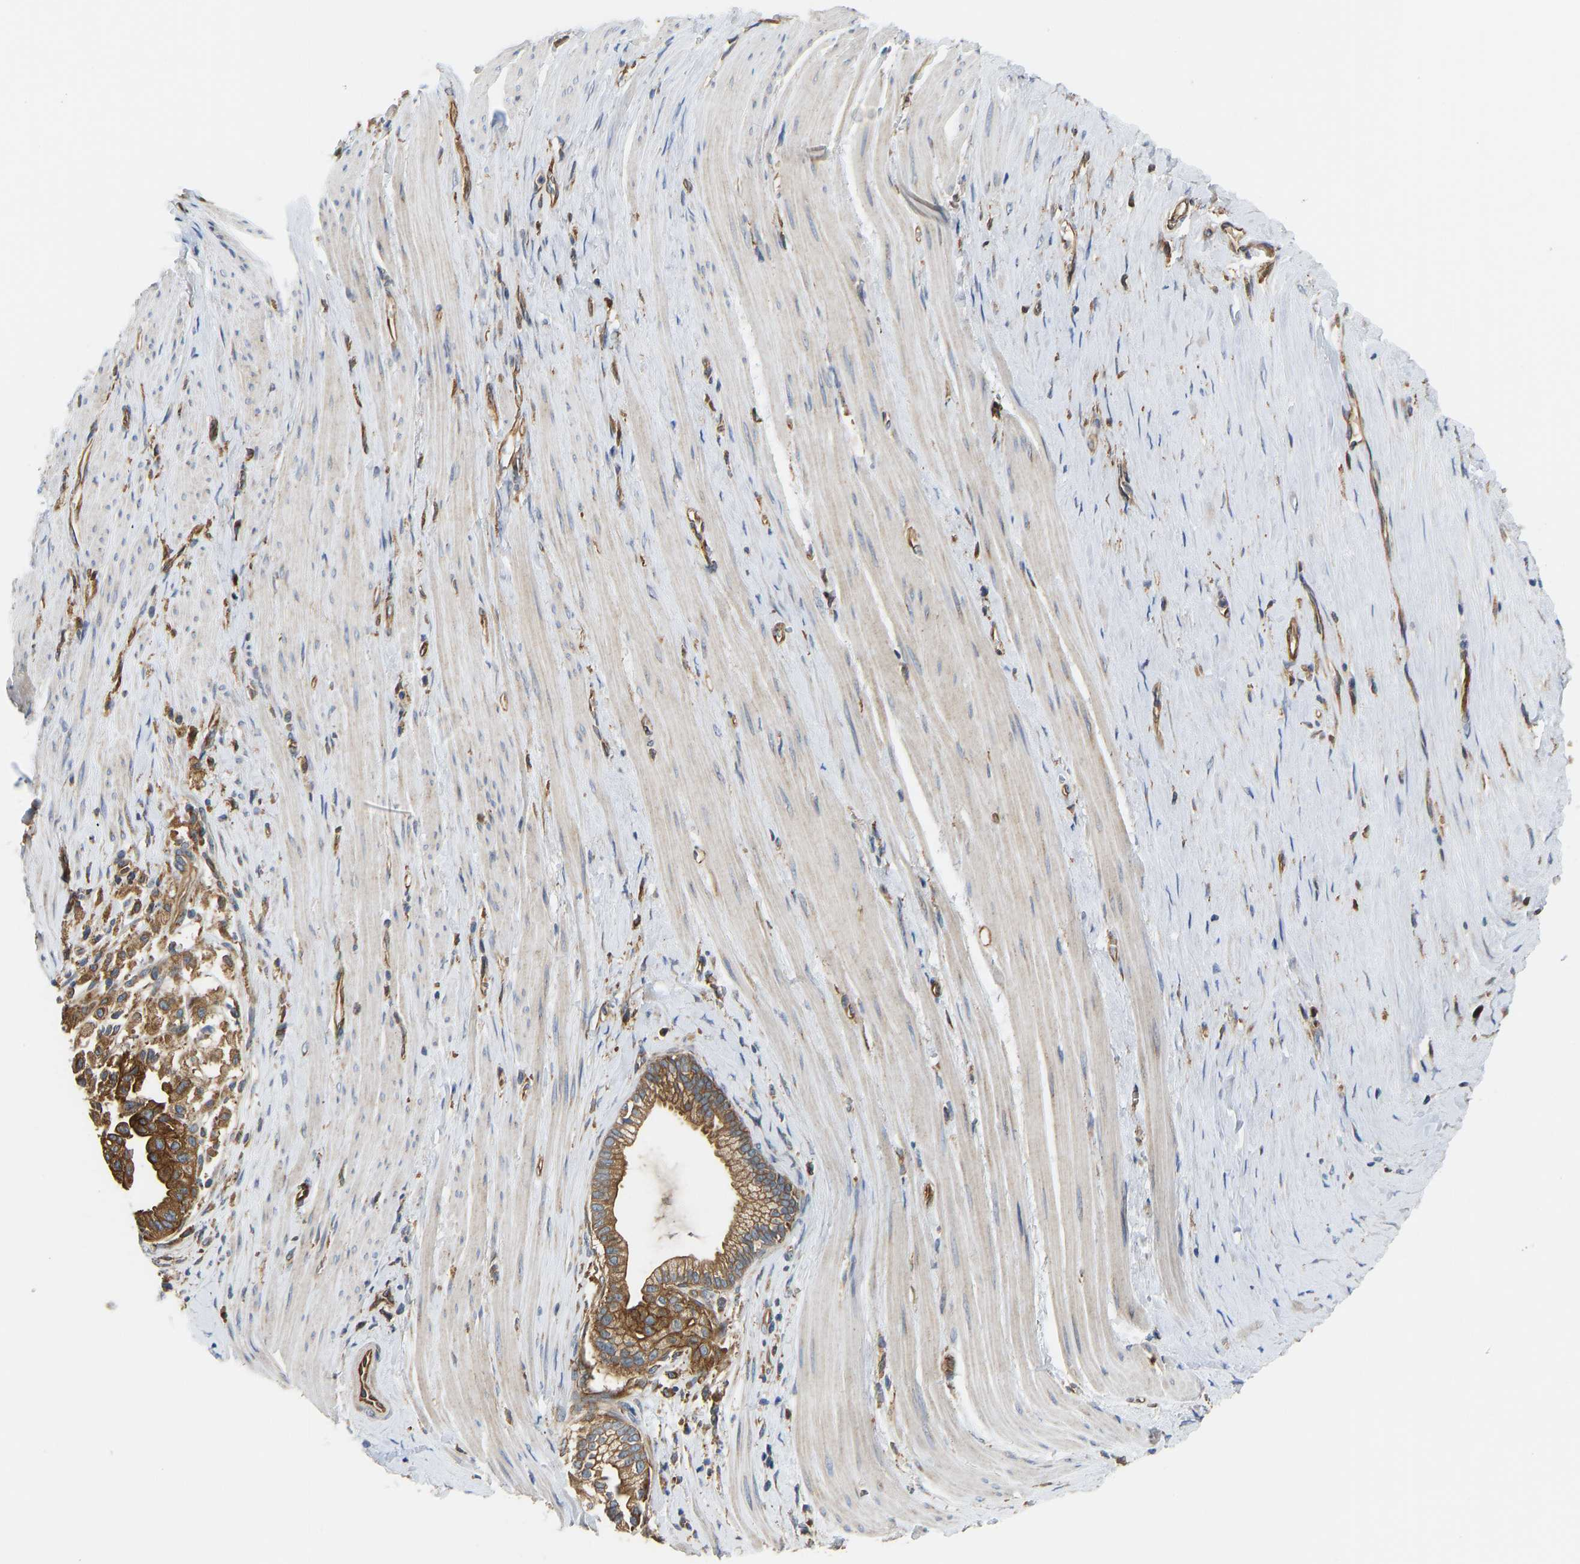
{"staining": {"intensity": "moderate", "quantity": ">75%", "location": "cytoplasmic/membranous"}, "tissue": "pancreatic cancer", "cell_type": "Tumor cells", "image_type": "cancer", "snomed": [{"axis": "morphology", "description": "Adenocarcinoma, NOS"}, {"axis": "topography", "description": "Pancreas"}], "caption": "Tumor cells exhibit medium levels of moderate cytoplasmic/membranous positivity in approximately >75% of cells in human pancreatic adenocarcinoma. (IHC, brightfield microscopy, high magnification).", "gene": "FLNB", "patient": {"sex": "male", "age": 69}}